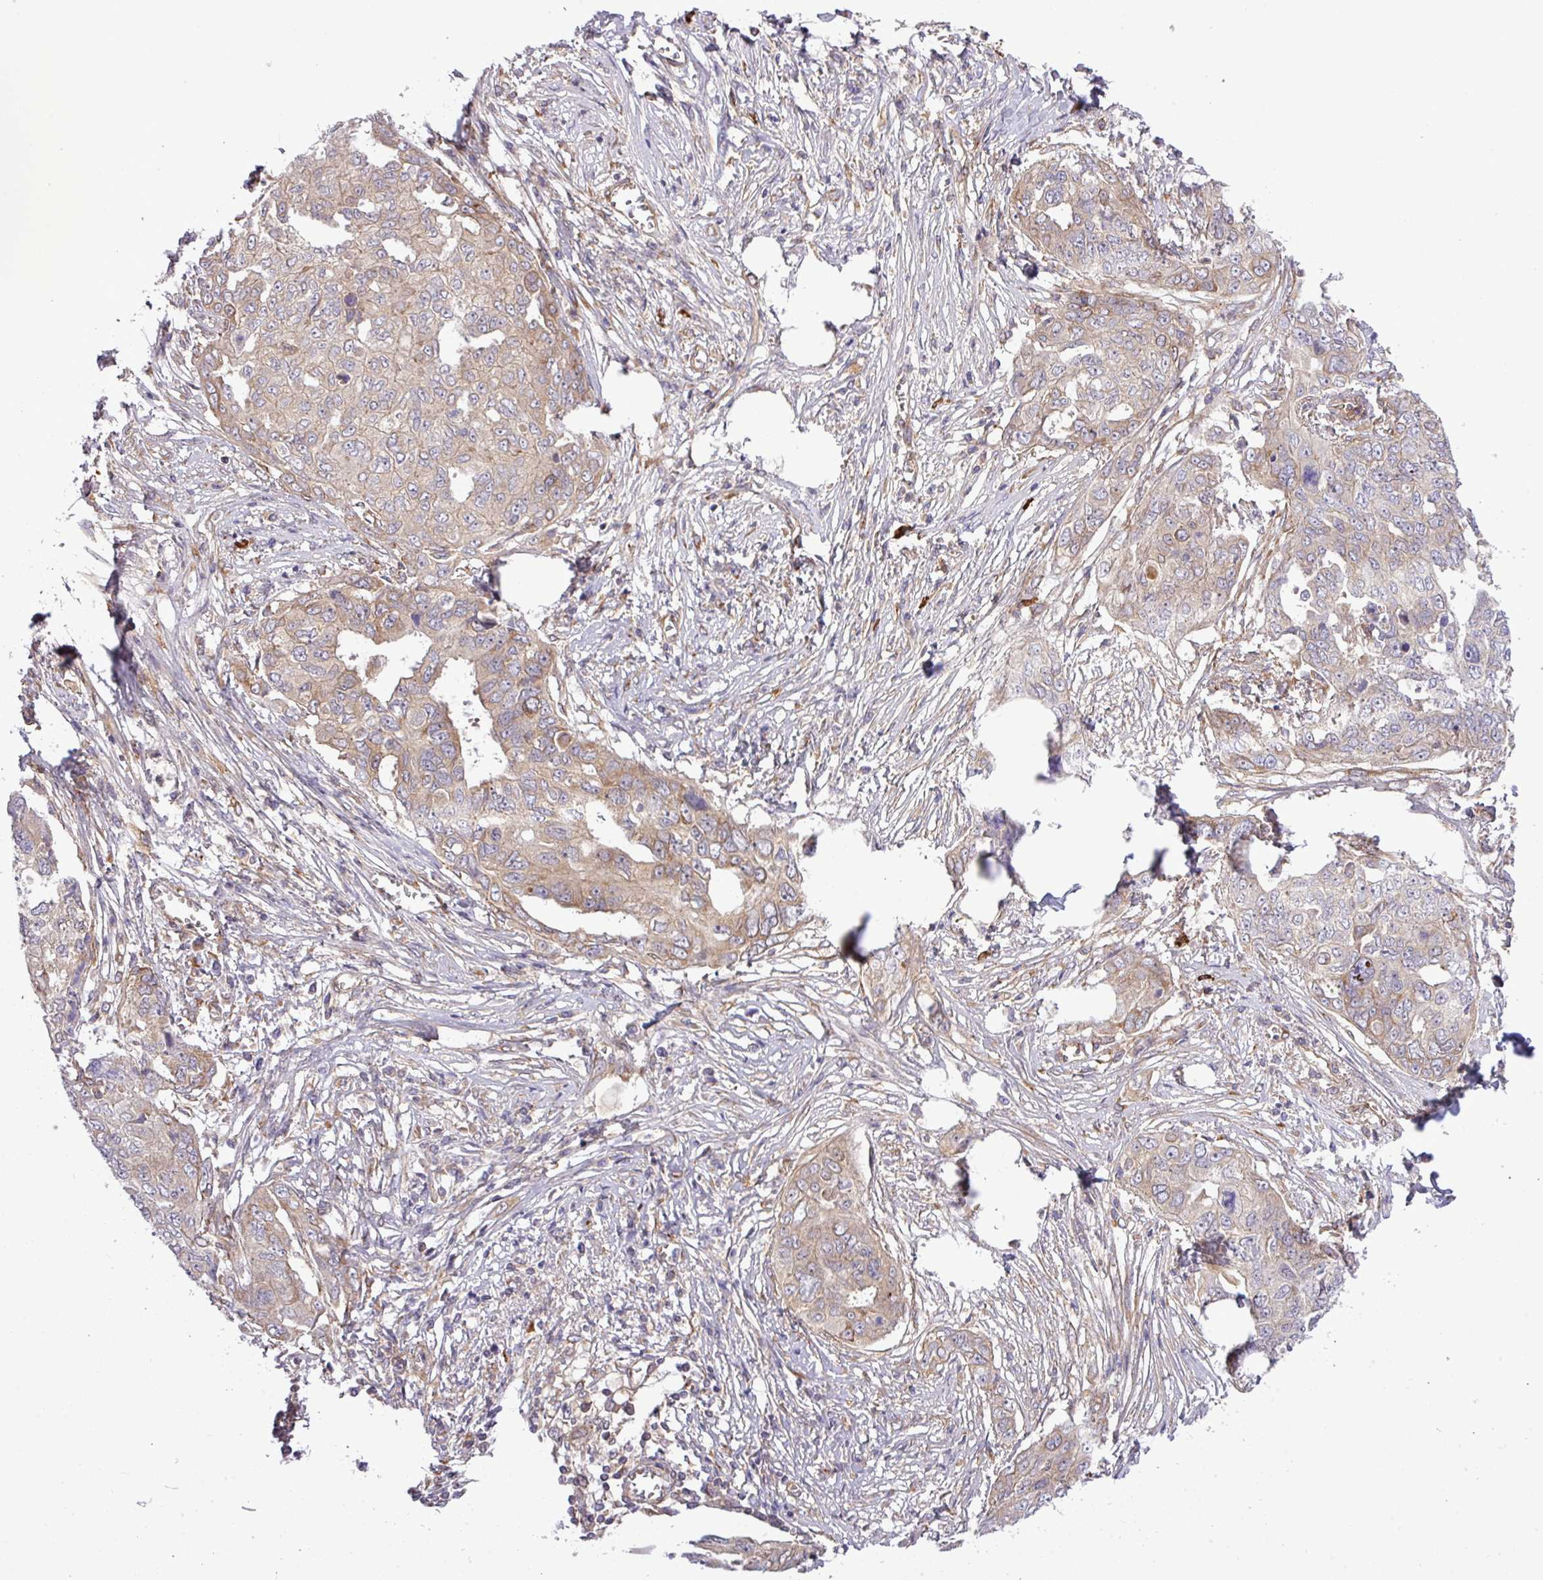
{"staining": {"intensity": "weak", "quantity": "25%-75%", "location": "cytoplasmic/membranous"}, "tissue": "ovarian cancer", "cell_type": "Tumor cells", "image_type": "cancer", "snomed": [{"axis": "morphology", "description": "Carcinoma, endometroid"}, {"axis": "topography", "description": "Ovary"}], "caption": "An image of human ovarian cancer stained for a protein reveals weak cytoplasmic/membranous brown staining in tumor cells.", "gene": "FAM222B", "patient": {"sex": "female", "age": 70}}